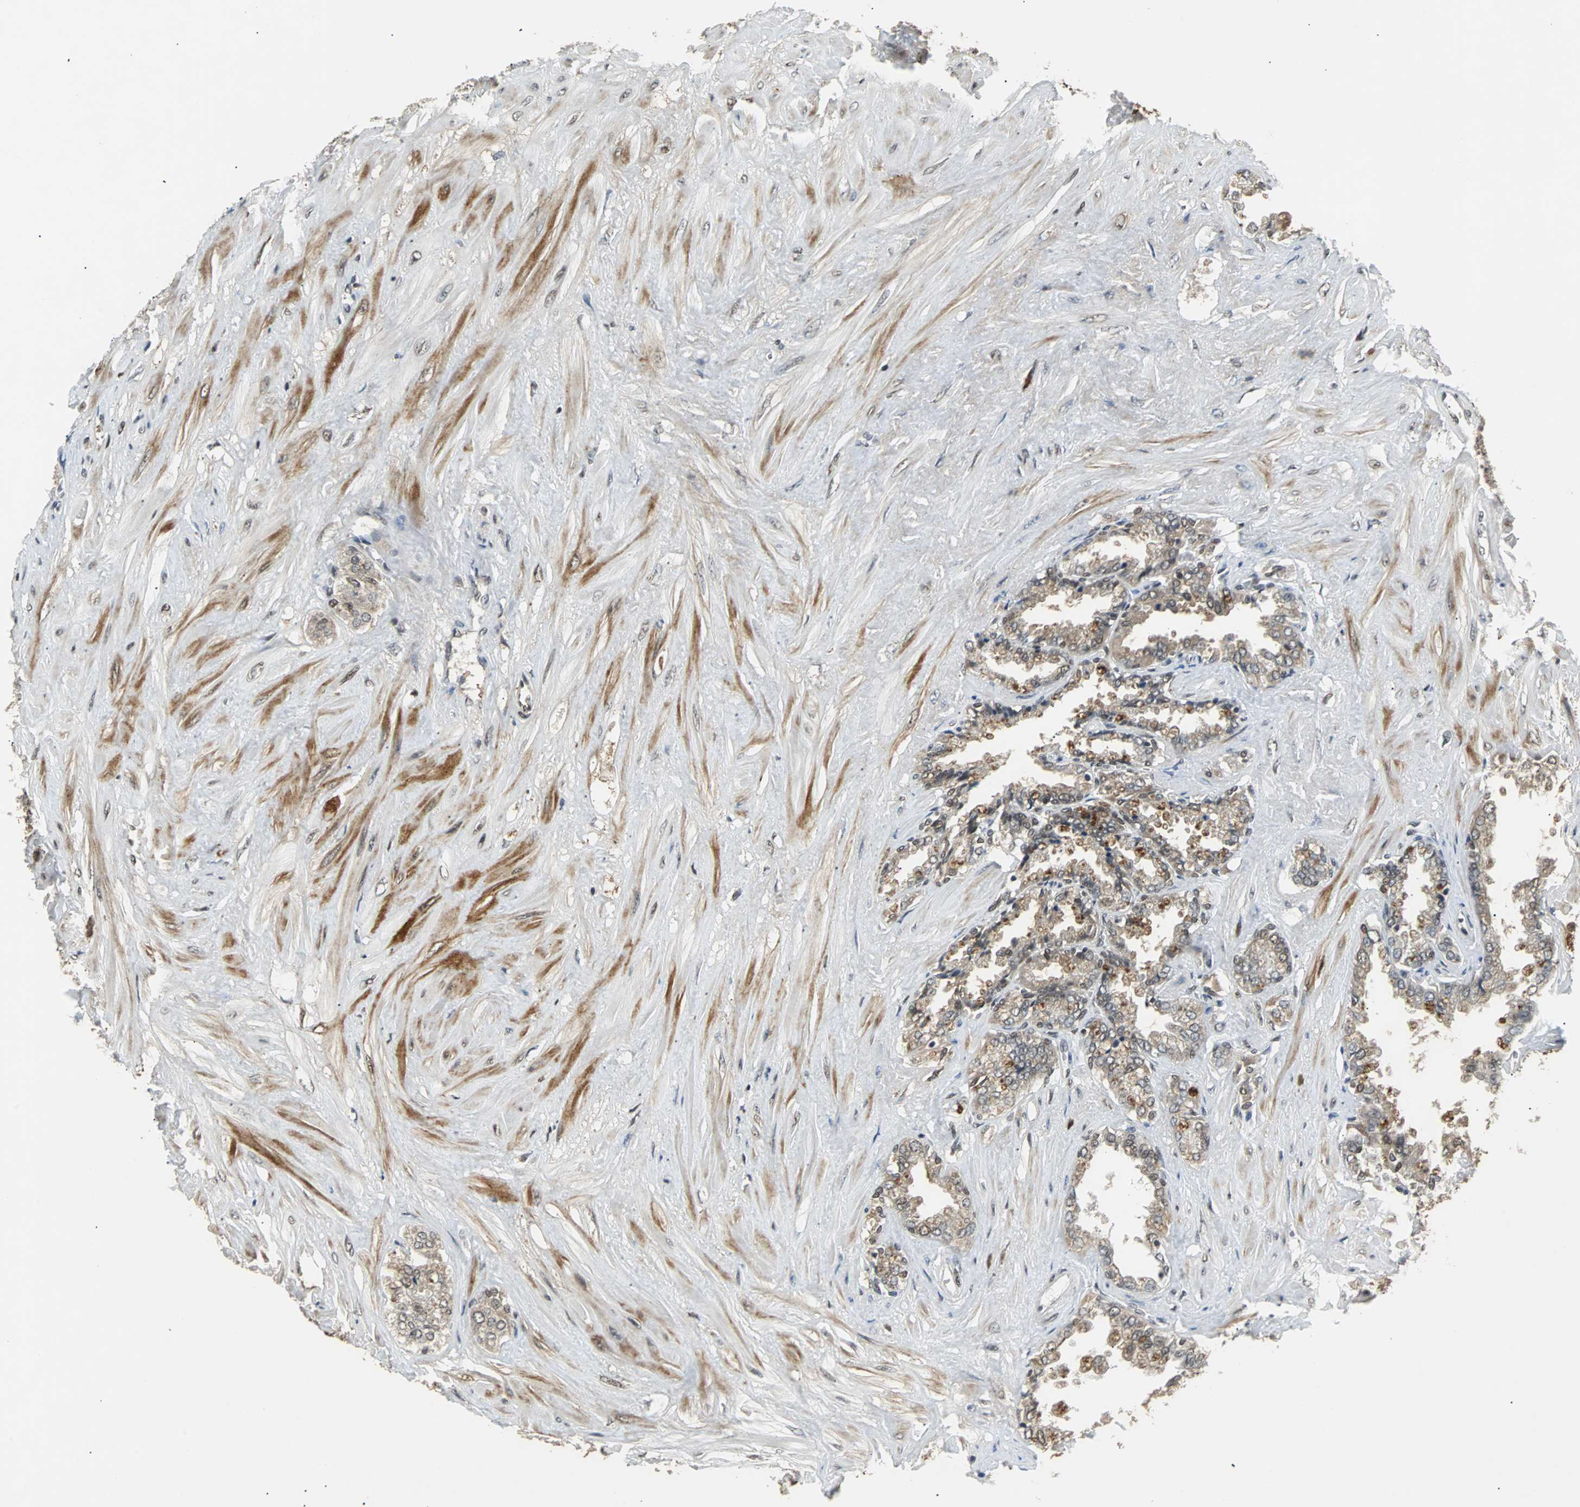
{"staining": {"intensity": "moderate", "quantity": "25%-75%", "location": "cytoplasmic/membranous,nuclear"}, "tissue": "seminal vesicle", "cell_type": "Glandular cells", "image_type": "normal", "snomed": [{"axis": "morphology", "description": "Normal tissue, NOS"}, {"axis": "topography", "description": "Seminal veicle"}], "caption": "DAB immunohistochemical staining of unremarkable seminal vesicle exhibits moderate cytoplasmic/membranous,nuclear protein expression in approximately 25%-75% of glandular cells. (Stains: DAB (3,3'-diaminobenzidine) in brown, nuclei in blue, Microscopy: brightfield microscopy at high magnification).", "gene": "PHC1", "patient": {"sex": "male", "age": 46}}